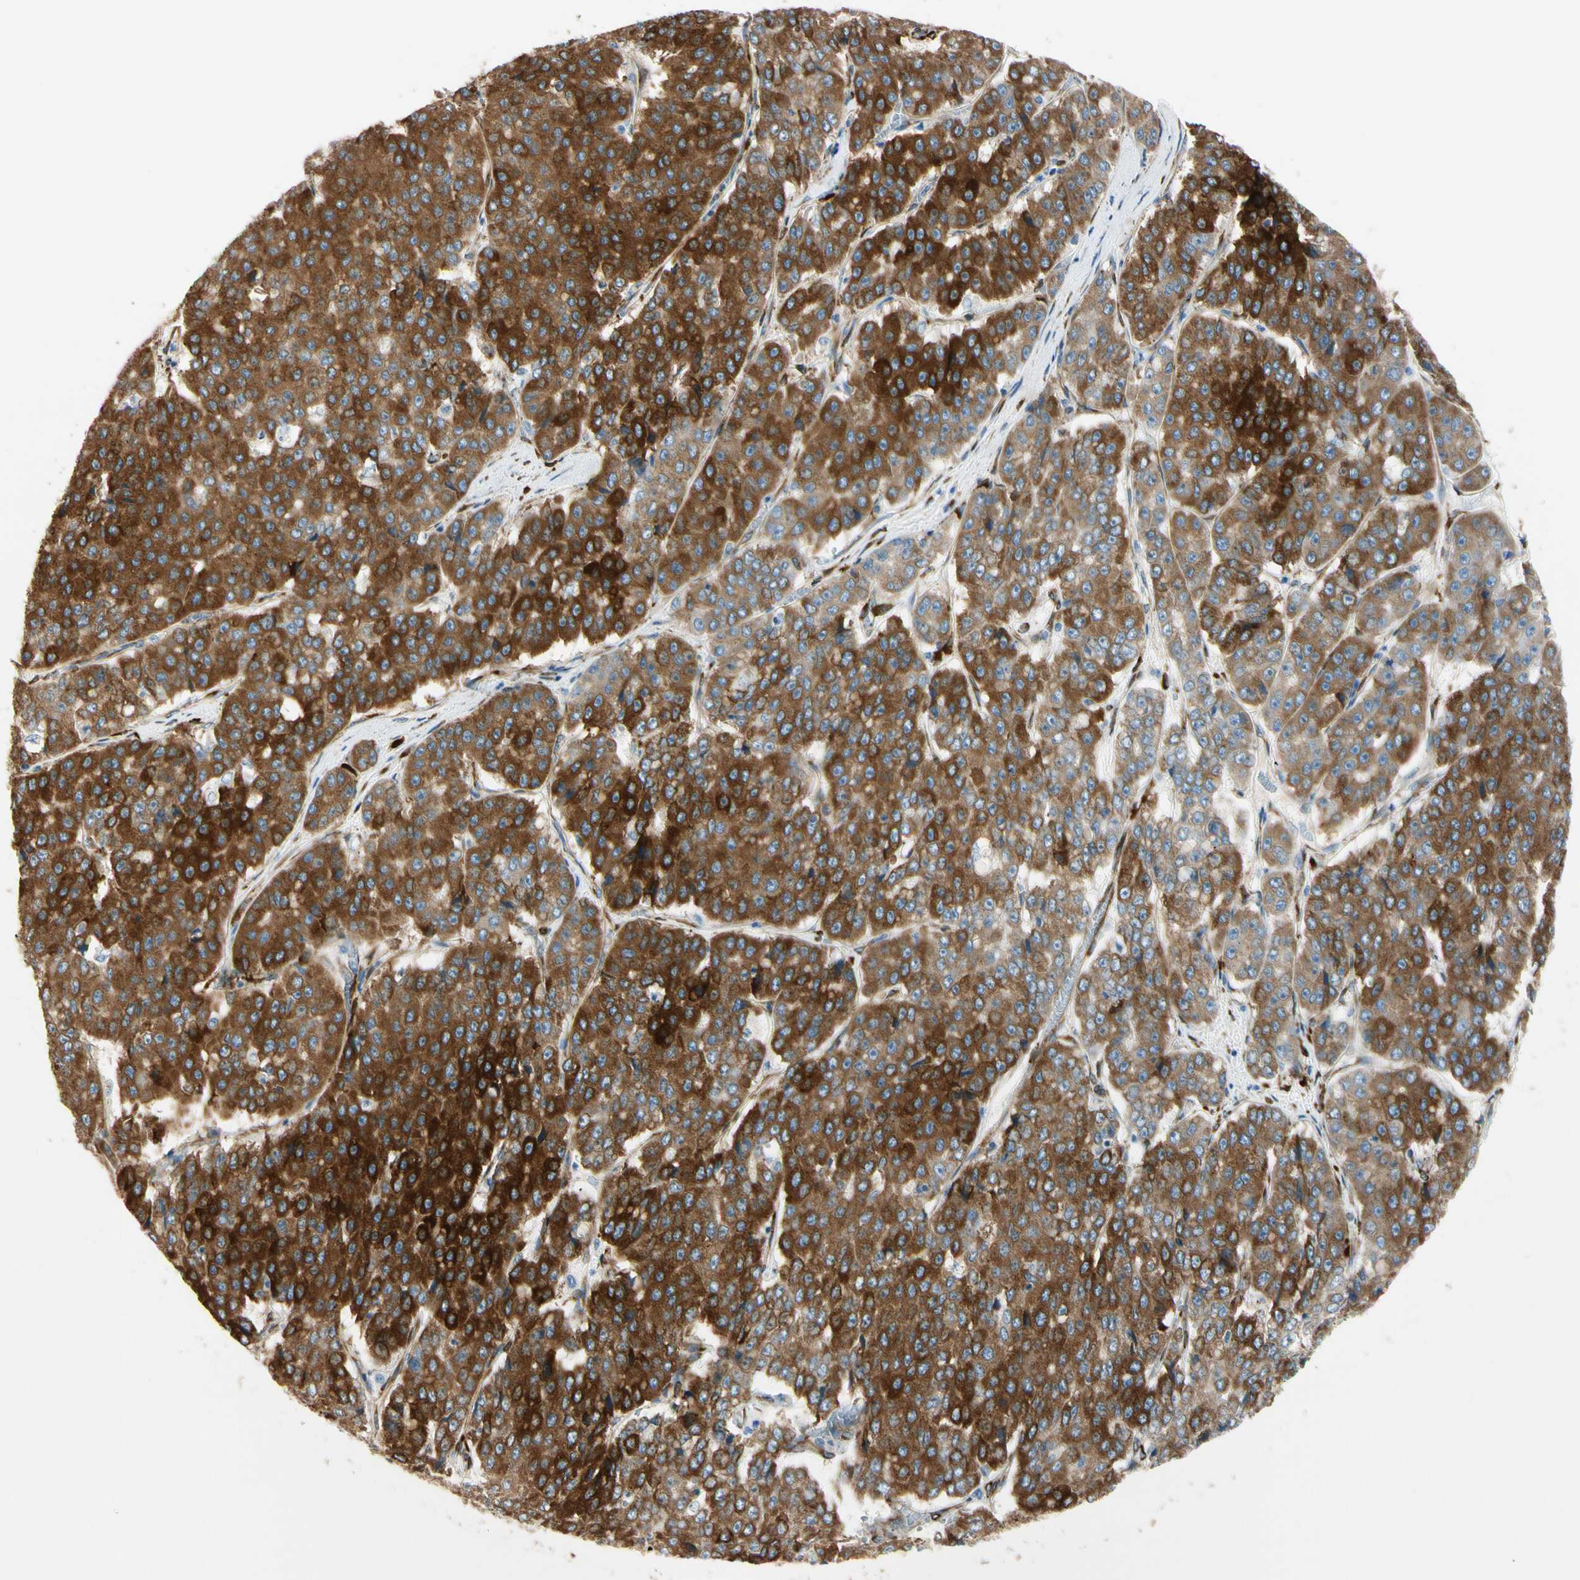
{"staining": {"intensity": "strong", "quantity": ">75%", "location": "cytoplasmic/membranous"}, "tissue": "pancreatic cancer", "cell_type": "Tumor cells", "image_type": "cancer", "snomed": [{"axis": "morphology", "description": "Adenocarcinoma, NOS"}, {"axis": "topography", "description": "Pancreas"}], "caption": "Strong cytoplasmic/membranous positivity is appreciated in about >75% of tumor cells in pancreatic cancer (adenocarcinoma). The staining was performed using DAB (3,3'-diaminobenzidine), with brown indicating positive protein expression. Nuclei are stained blue with hematoxylin.", "gene": "FKBP7", "patient": {"sex": "male", "age": 50}}